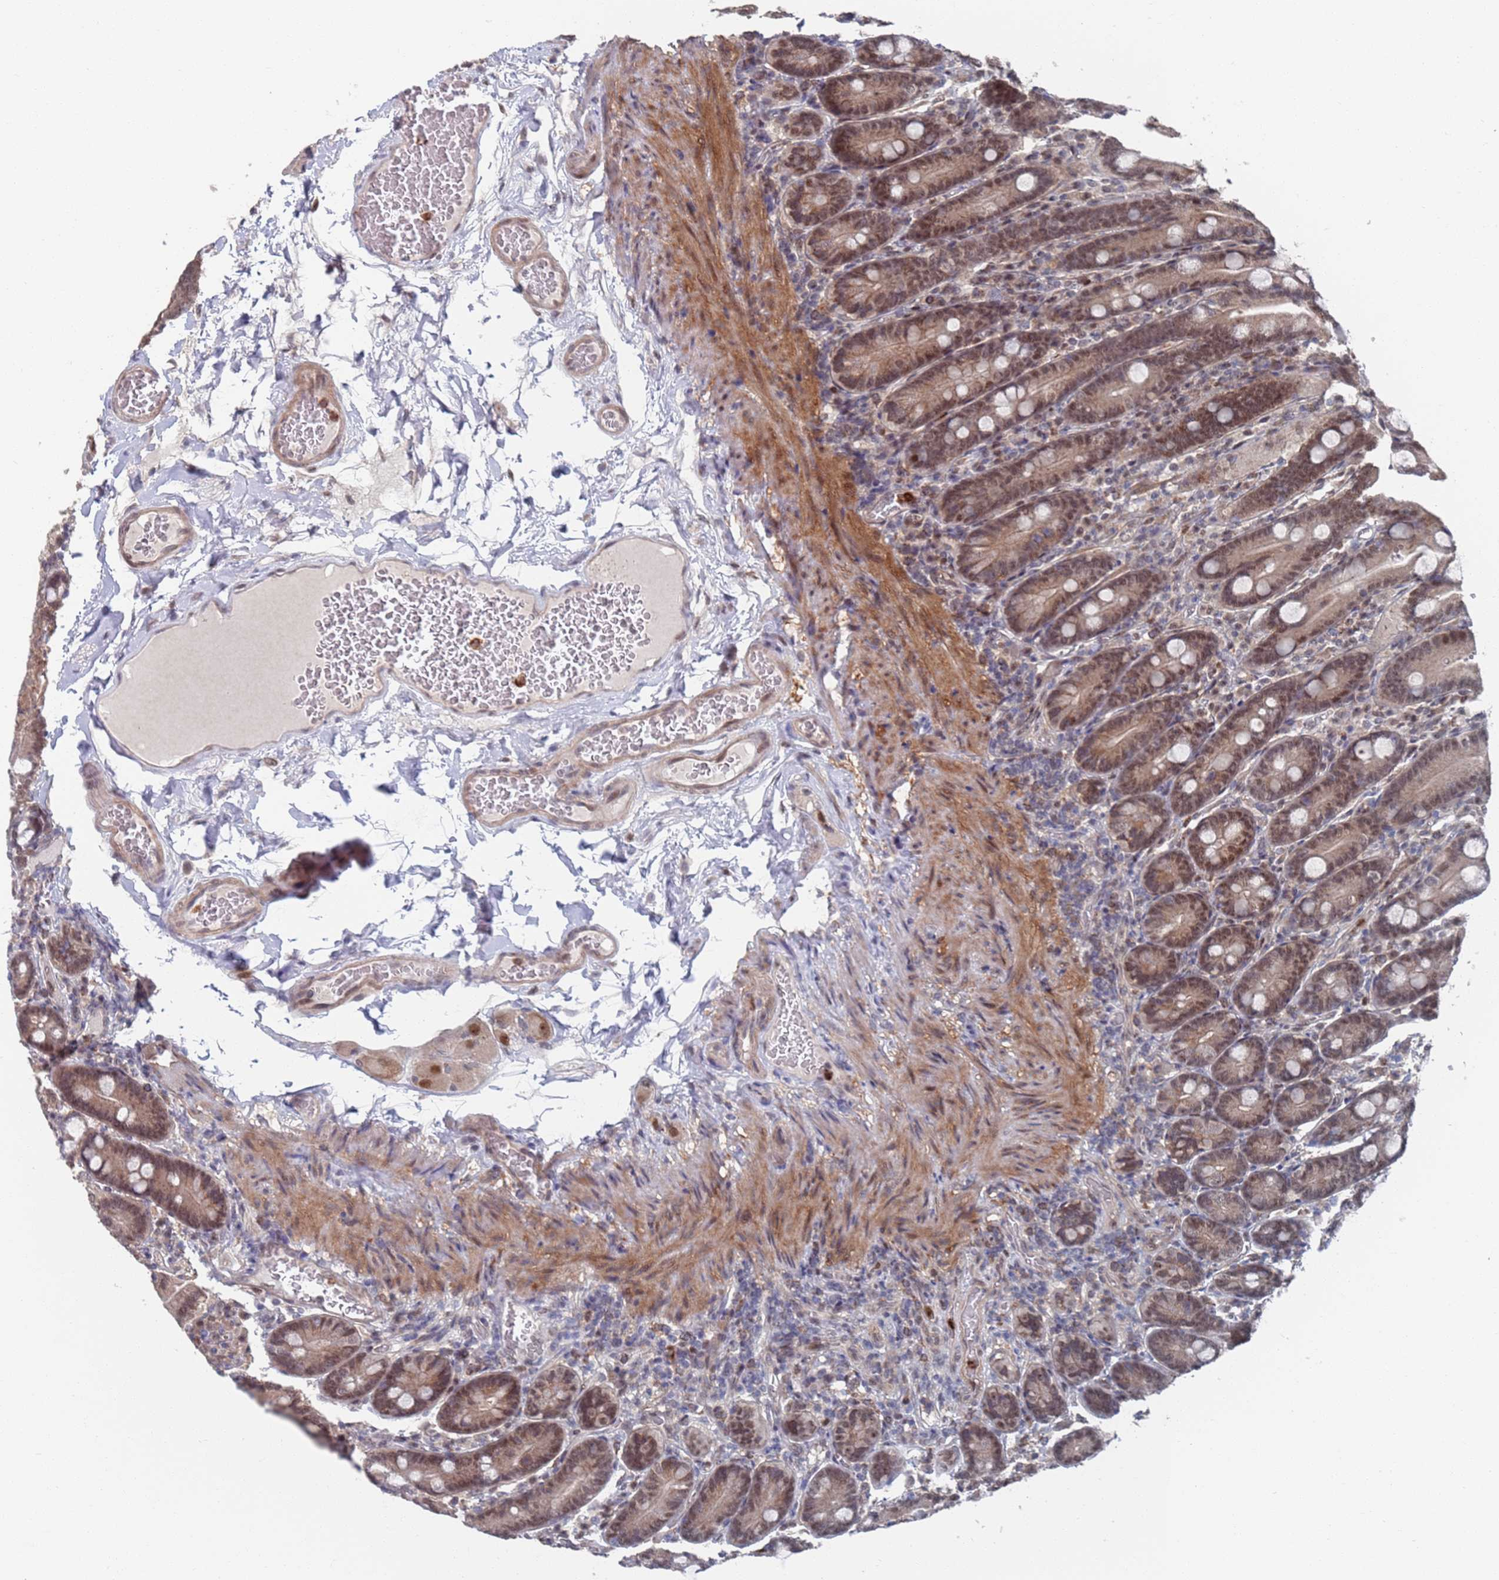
{"staining": {"intensity": "moderate", "quantity": ">75%", "location": "nuclear"}, "tissue": "duodenum", "cell_type": "Glandular cells", "image_type": "normal", "snomed": [{"axis": "morphology", "description": "Normal tissue, NOS"}, {"axis": "topography", "description": "Duodenum"}], "caption": "Glandular cells show moderate nuclear staining in about >75% of cells in benign duodenum.", "gene": "RPP25", "patient": {"sex": "female", "age": 62}}